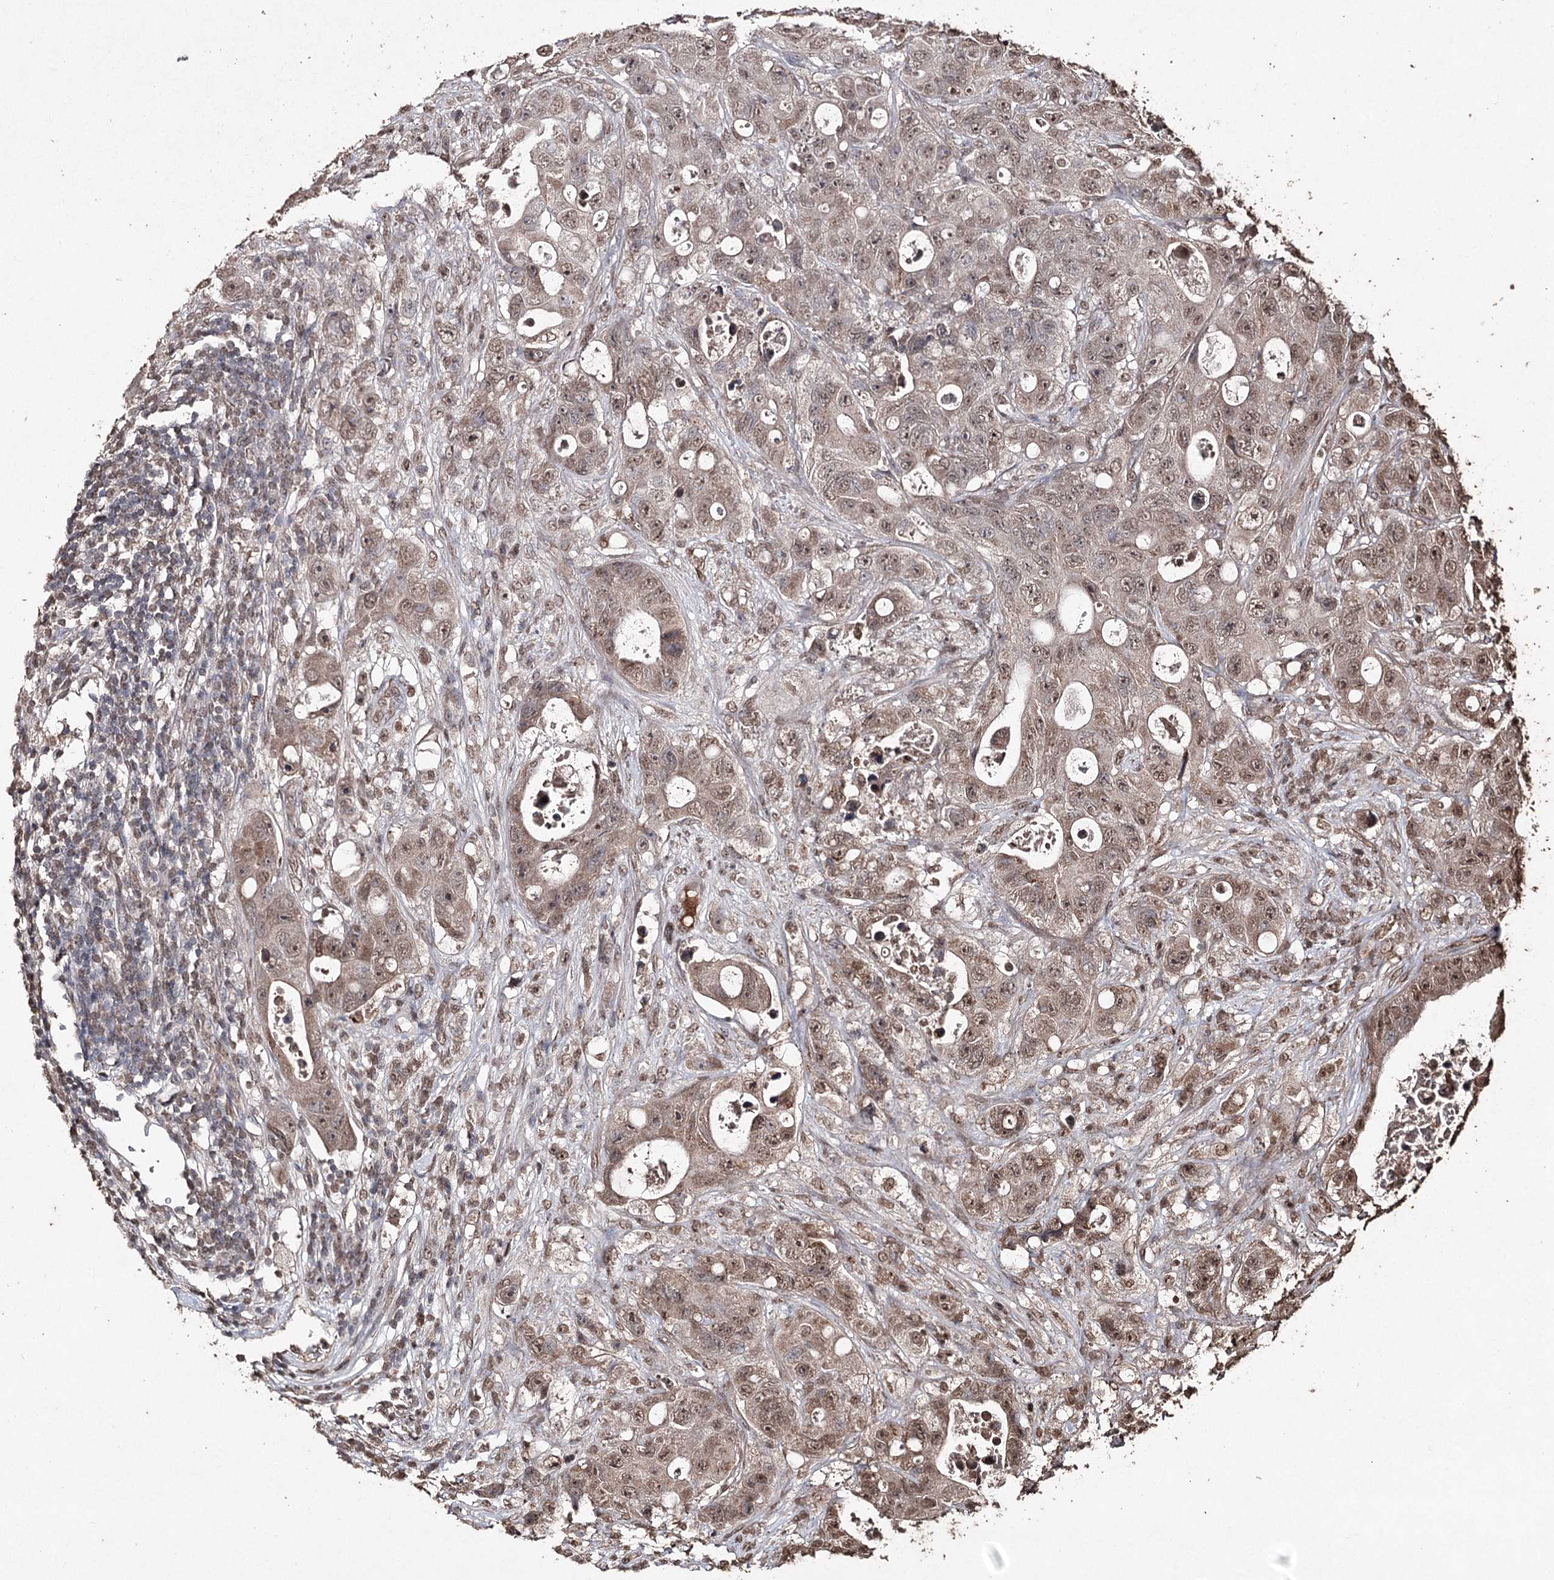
{"staining": {"intensity": "moderate", "quantity": ">75%", "location": "nuclear"}, "tissue": "colorectal cancer", "cell_type": "Tumor cells", "image_type": "cancer", "snomed": [{"axis": "morphology", "description": "Adenocarcinoma, NOS"}, {"axis": "topography", "description": "Colon"}], "caption": "Immunohistochemical staining of colorectal adenocarcinoma shows medium levels of moderate nuclear expression in approximately >75% of tumor cells. The protein of interest is stained brown, and the nuclei are stained in blue (DAB IHC with brightfield microscopy, high magnification).", "gene": "ATG14", "patient": {"sex": "female", "age": 46}}